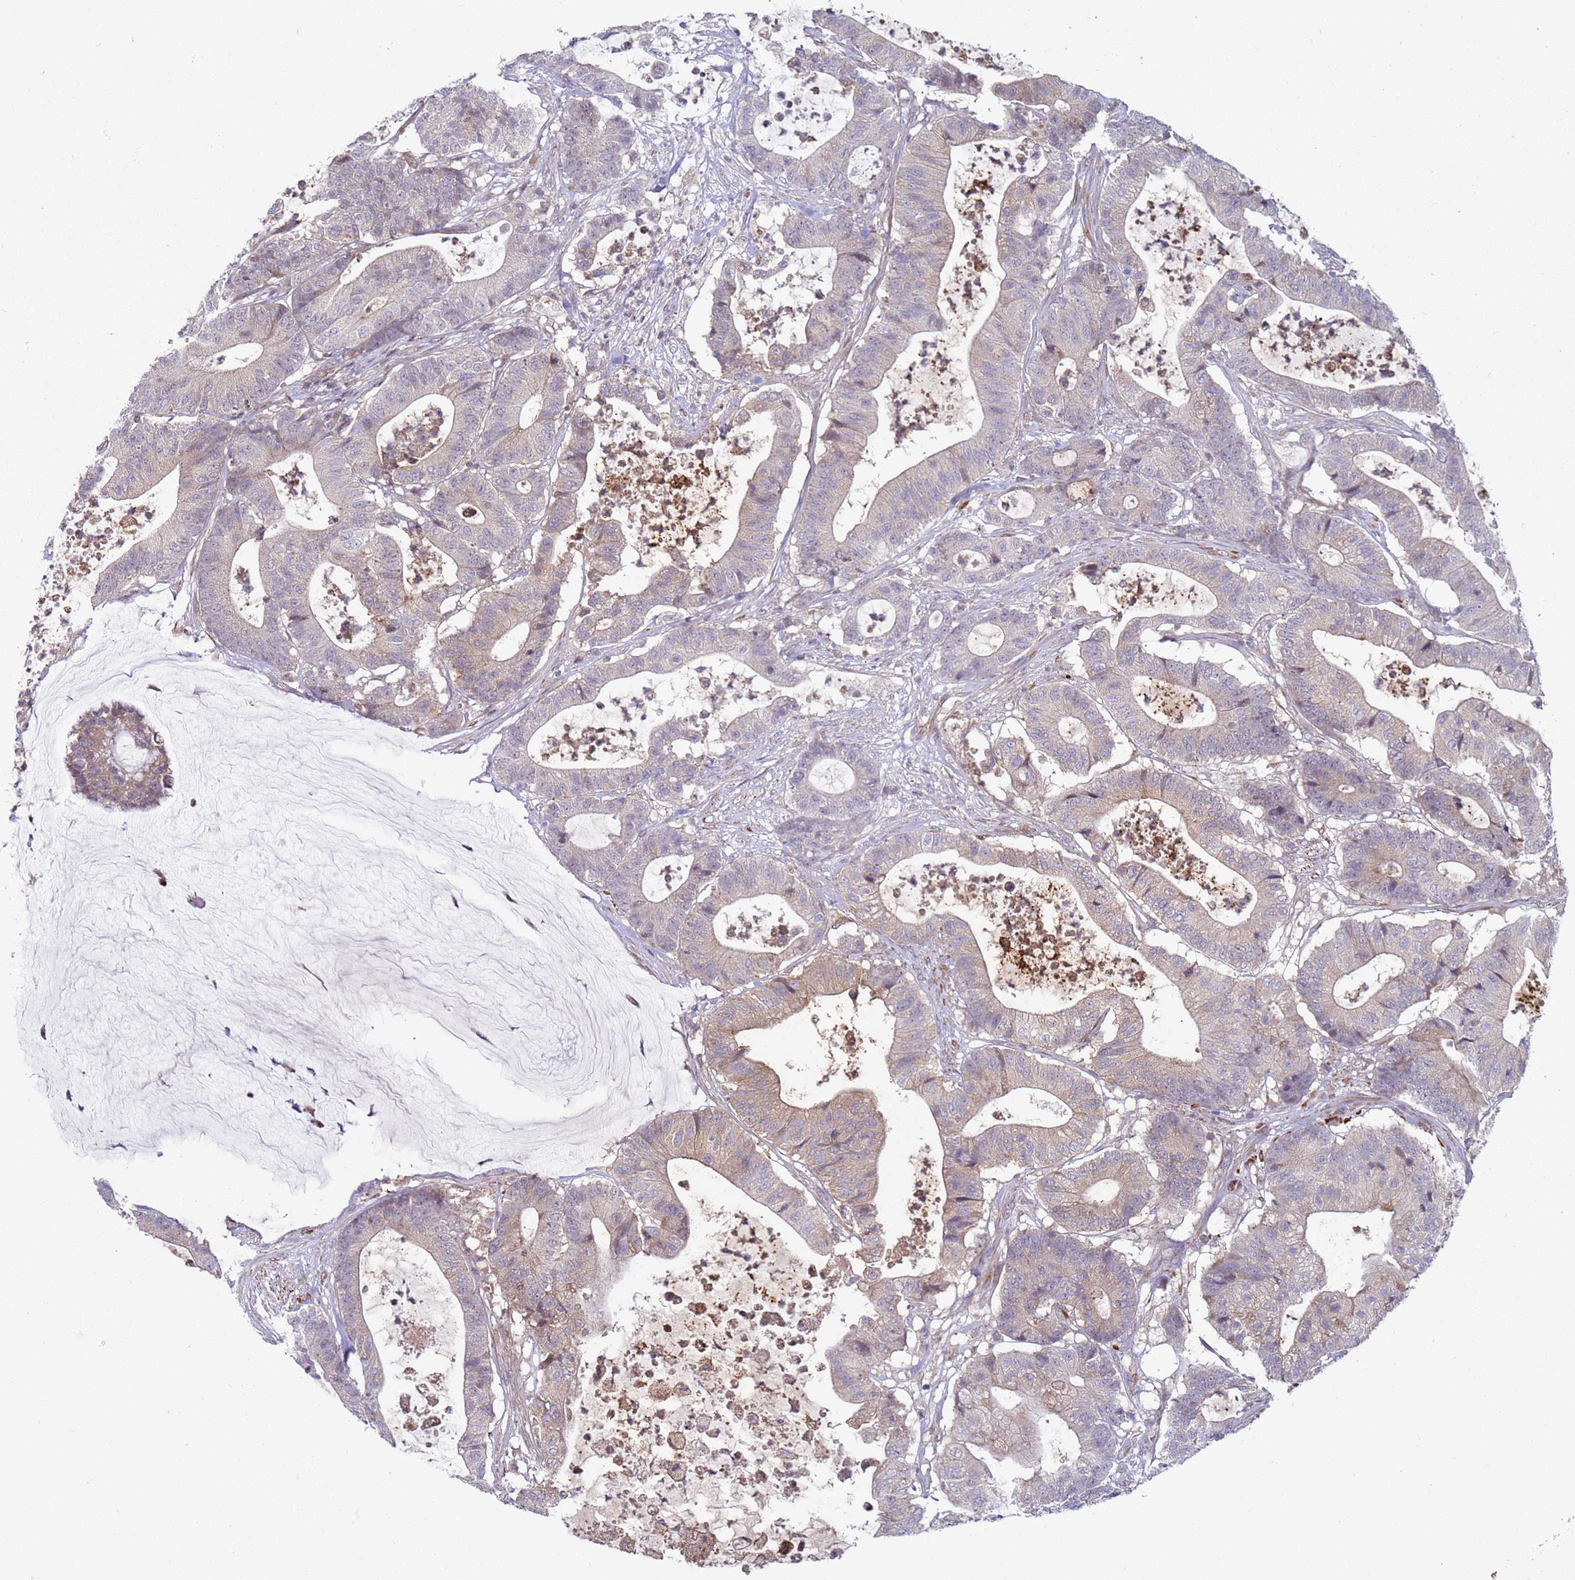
{"staining": {"intensity": "weak", "quantity": "25%-75%", "location": "cytoplasmic/membranous"}, "tissue": "colorectal cancer", "cell_type": "Tumor cells", "image_type": "cancer", "snomed": [{"axis": "morphology", "description": "Adenocarcinoma, NOS"}, {"axis": "topography", "description": "Colon"}], "caption": "This photomicrograph displays IHC staining of colorectal adenocarcinoma, with low weak cytoplasmic/membranous staining in about 25%-75% of tumor cells.", "gene": "SNAPC4", "patient": {"sex": "female", "age": 84}}